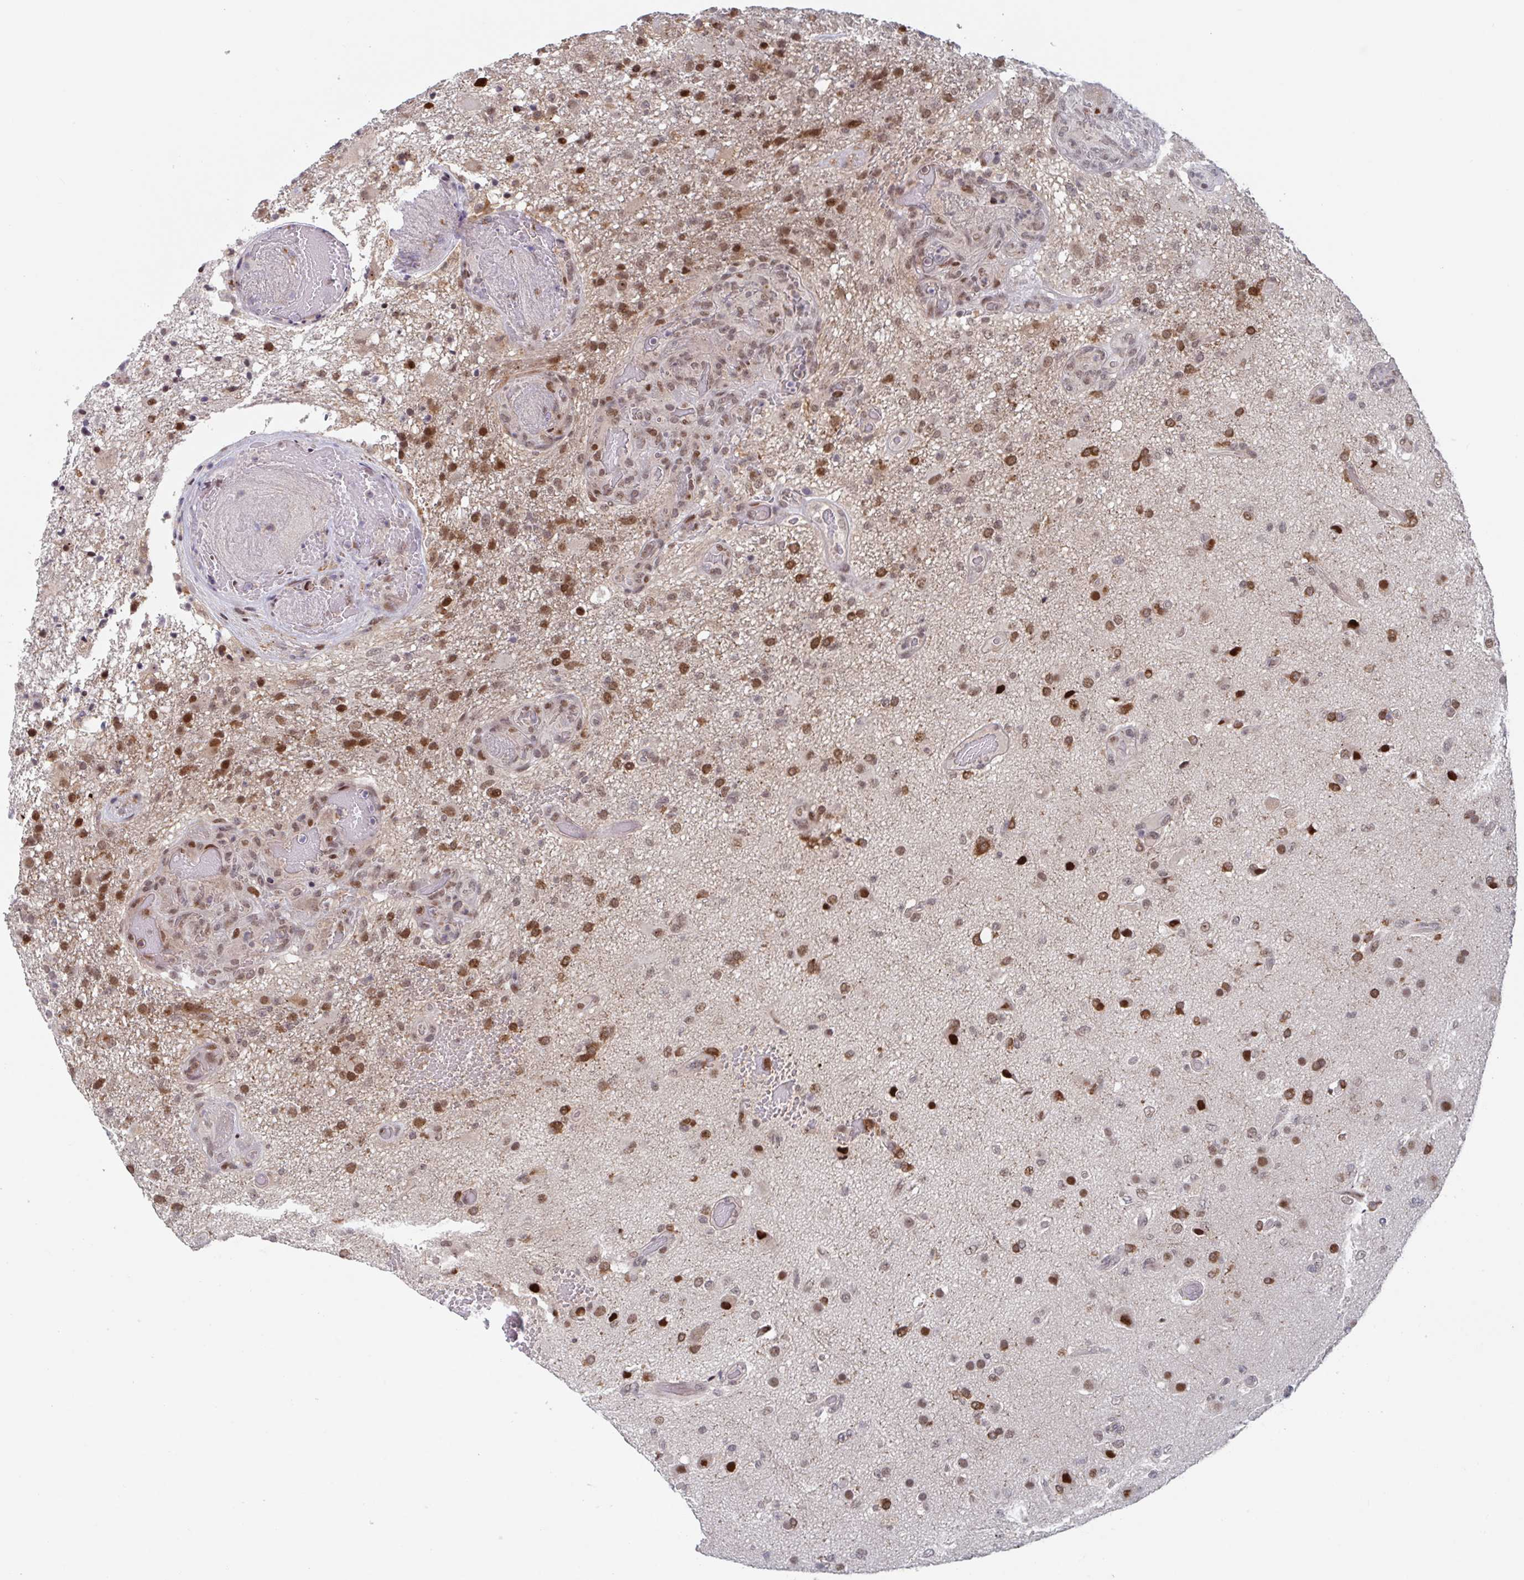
{"staining": {"intensity": "moderate", "quantity": ">75%", "location": "nuclear"}, "tissue": "glioma", "cell_type": "Tumor cells", "image_type": "cancer", "snomed": [{"axis": "morphology", "description": "Glioma, malignant, High grade"}, {"axis": "topography", "description": "Brain"}], "caption": "A medium amount of moderate nuclear staining is appreciated in about >75% of tumor cells in high-grade glioma (malignant) tissue.", "gene": "RNF212", "patient": {"sex": "female", "age": 74}}